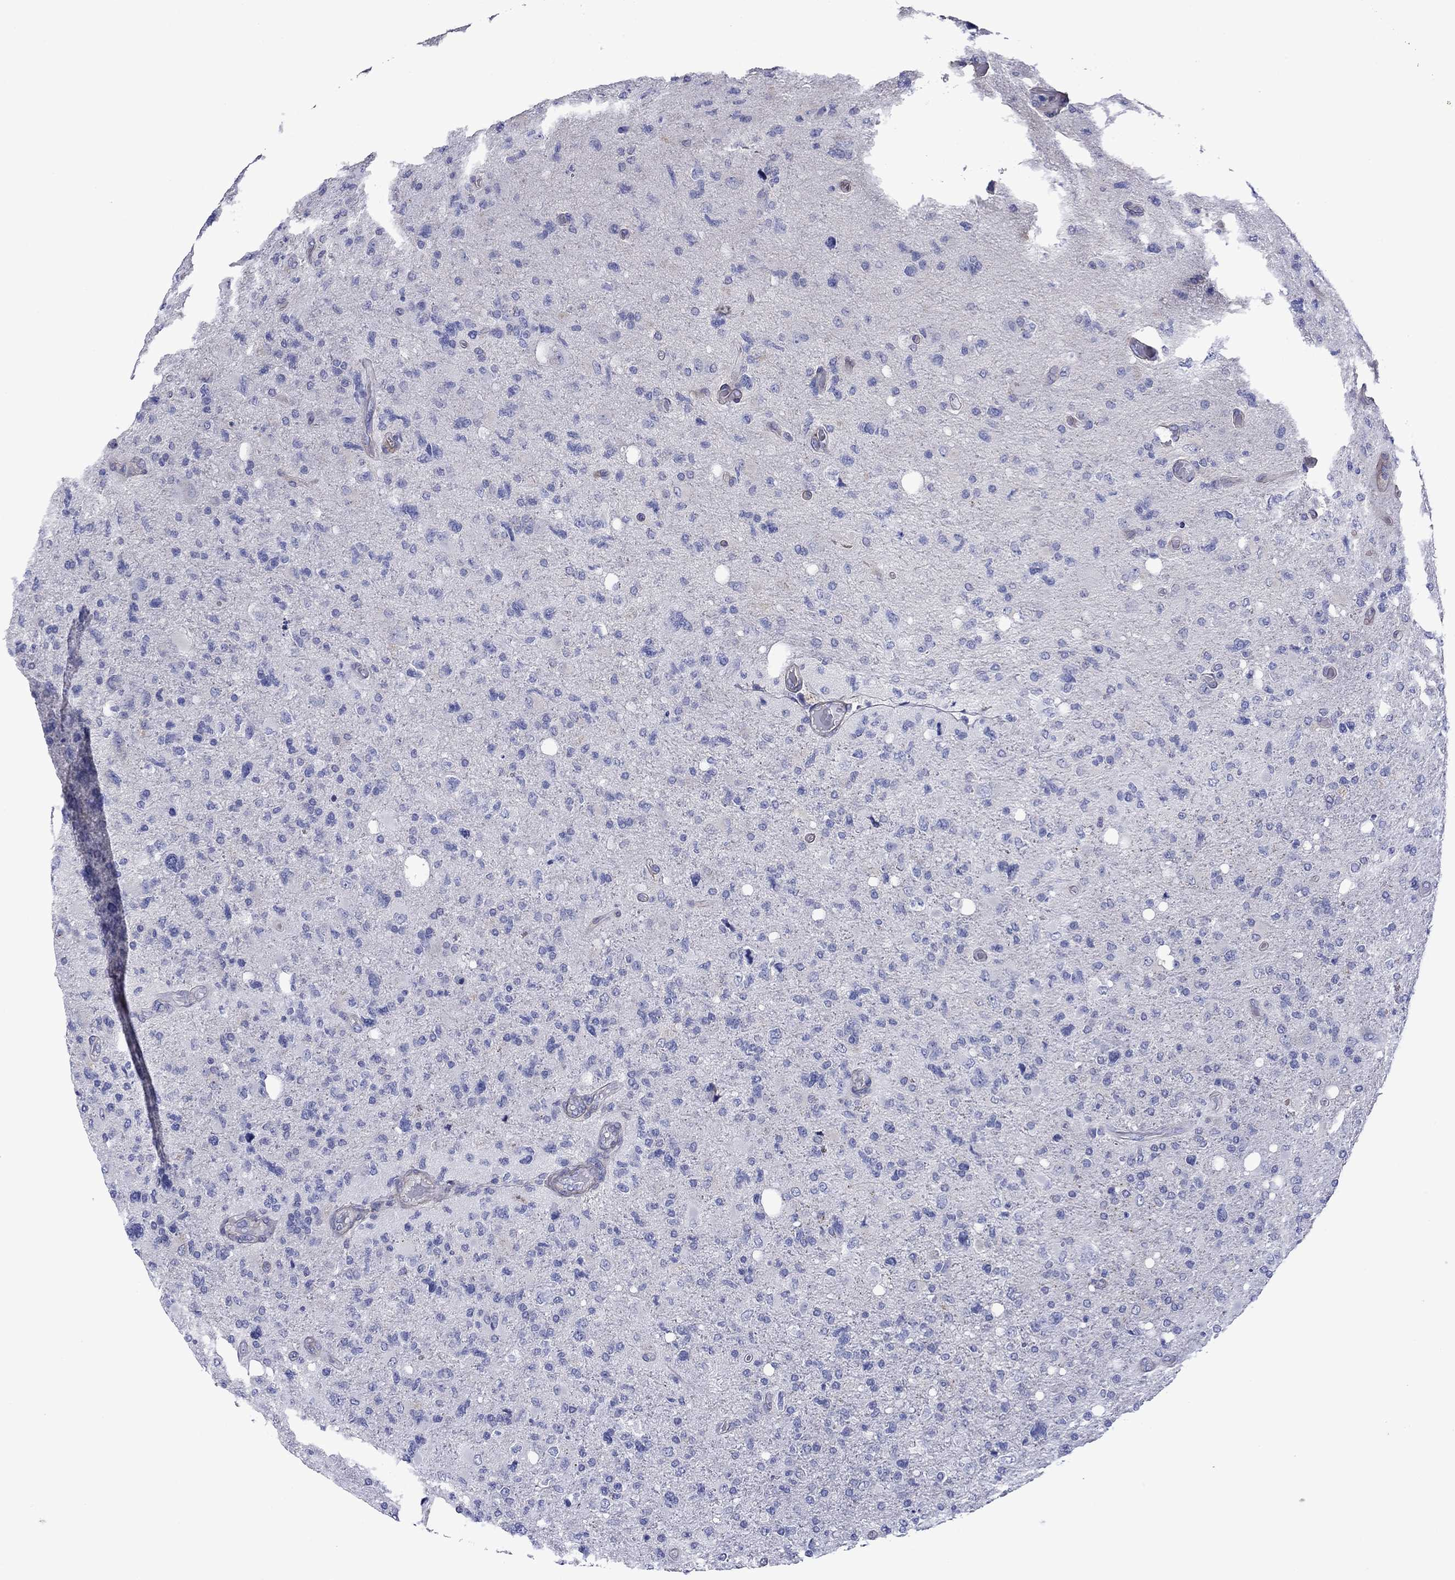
{"staining": {"intensity": "negative", "quantity": "none", "location": "none"}, "tissue": "glioma", "cell_type": "Tumor cells", "image_type": "cancer", "snomed": [{"axis": "morphology", "description": "Glioma, malignant, High grade"}, {"axis": "topography", "description": "Cerebral cortex"}], "caption": "Micrograph shows no protein staining in tumor cells of glioma tissue.", "gene": "HSPG2", "patient": {"sex": "male", "age": 70}}